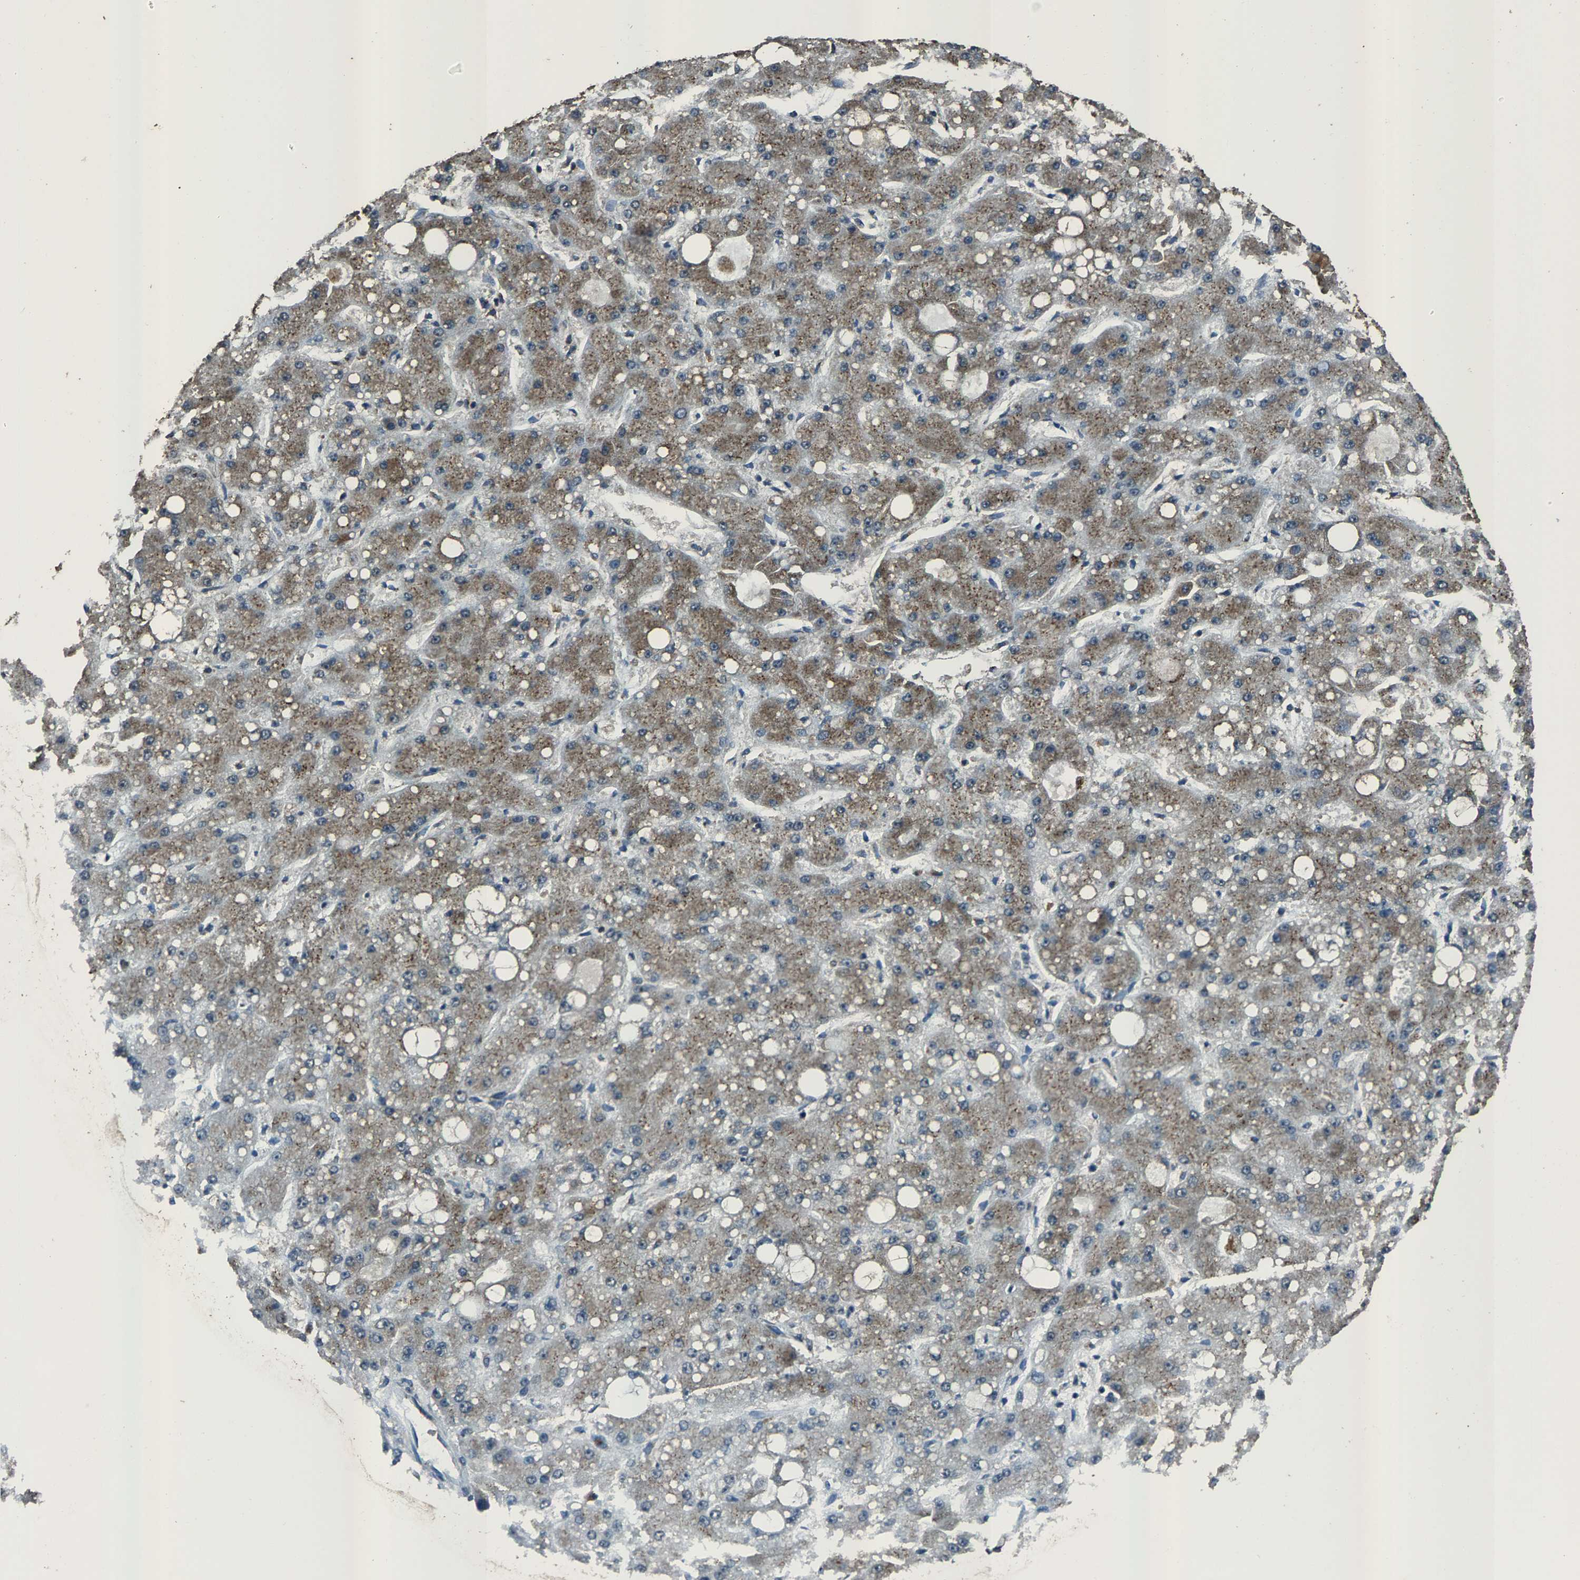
{"staining": {"intensity": "weak", "quantity": ">75%", "location": "cytoplasmic/membranous"}, "tissue": "liver cancer", "cell_type": "Tumor cells", "image_type": "cancer", "snomed": [{"axis": "morphology", "description": "Carcinoma, Hepatocellular, NOS"}, {"axis": "topography", "description": "Liver"}], "caption": "DAB immunohistochemical staining of human hepatocellular carcinoma (liver) shows weak cytoplasmic/membranous protein positivity in approximately >75% of tumor cells. The staining was performed using DAB (3,3'-diaminobenzidine) to visualize the protein expression in brown, while the nuclei were stained in blue with hematoxylin (Magnification: 20x).", "gene": "SLC38A10", "patient": {"sex": "male", "age": 67}}